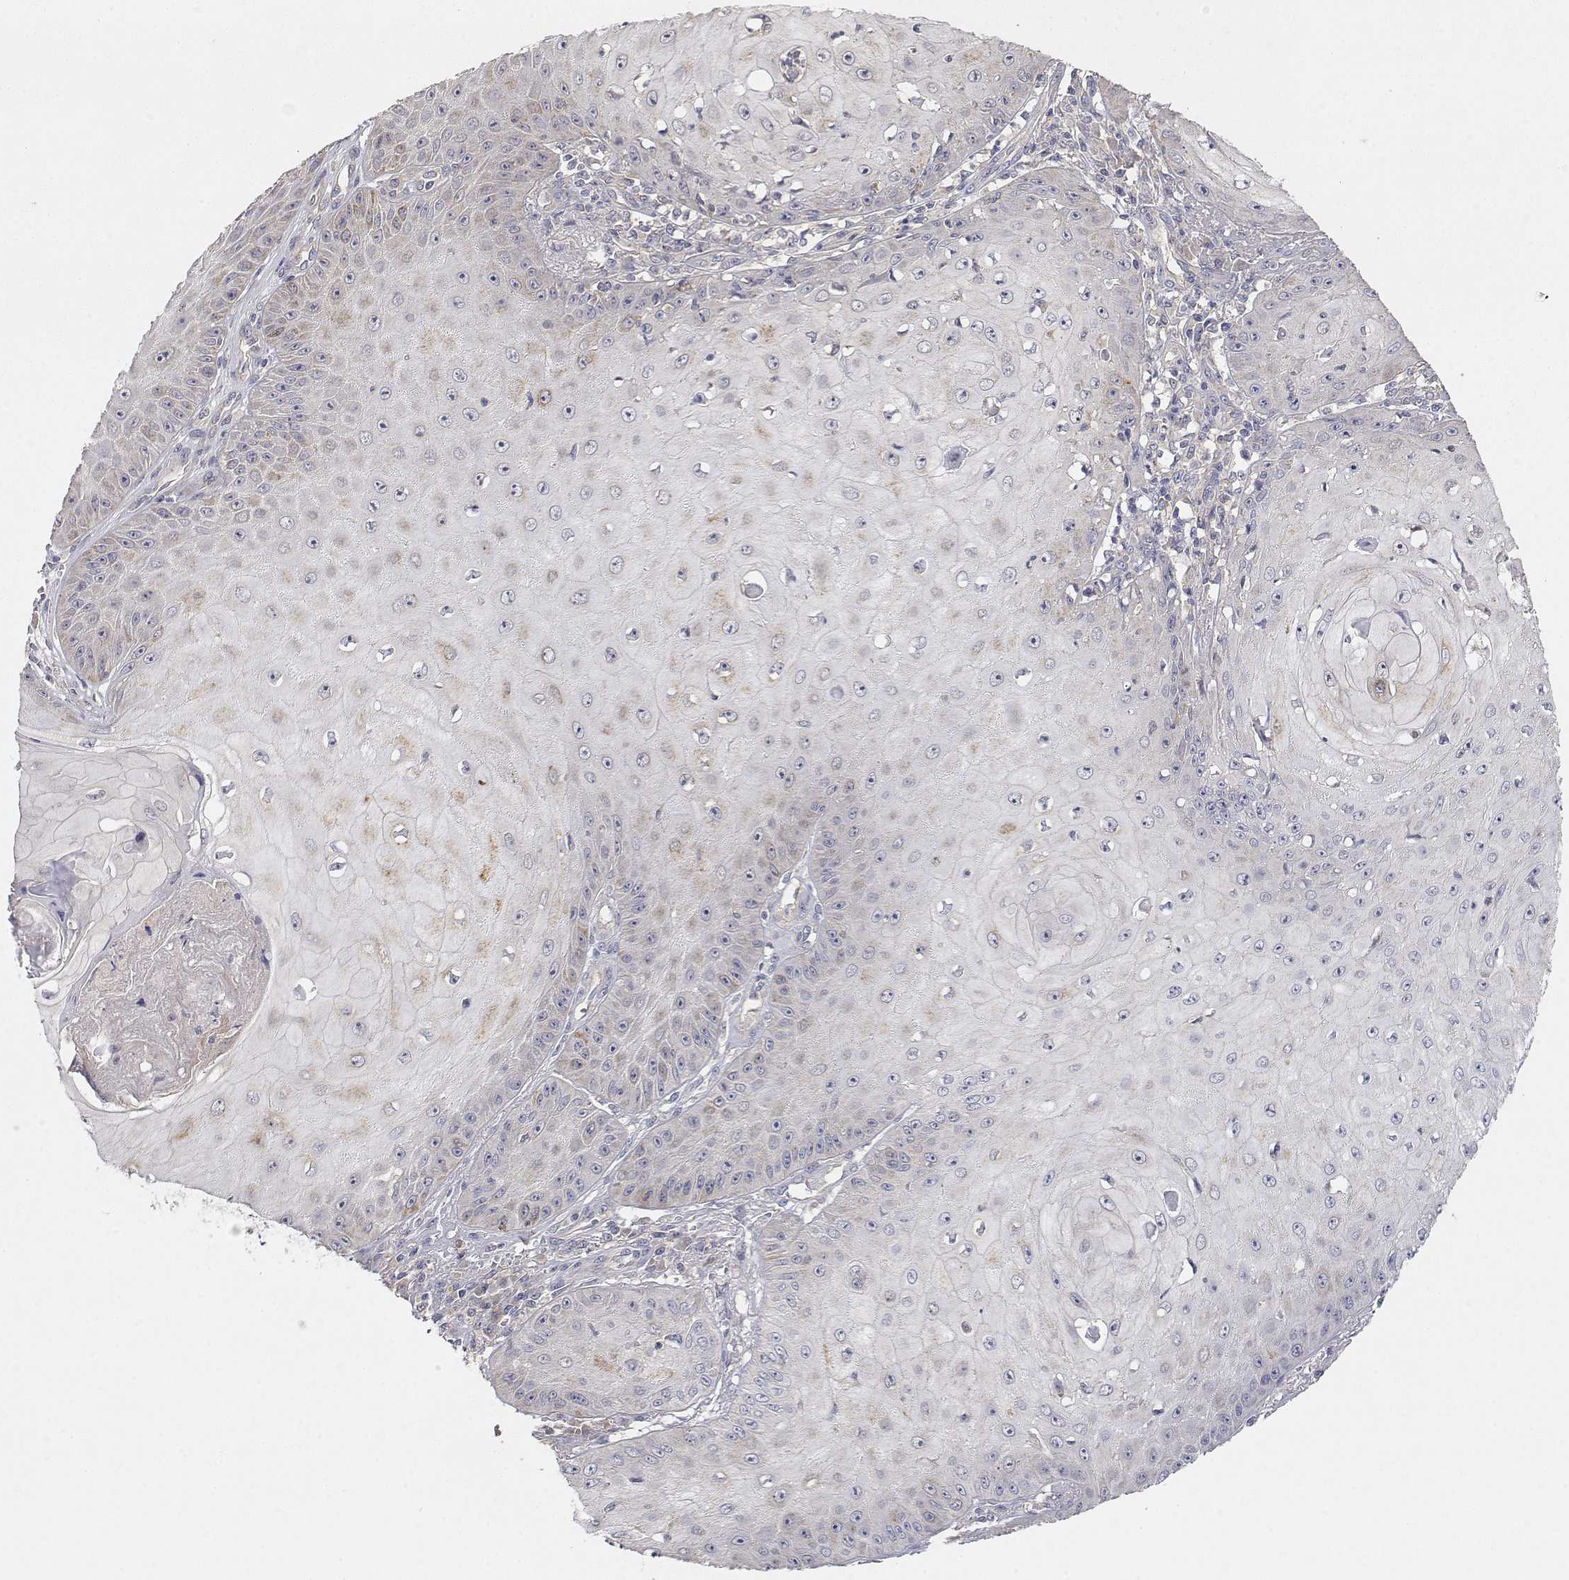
{"staining": {"intensity": "weak", "quantity": "<25%", "location": "cytoplasmic/membranous"}, "tissue": "skin cancer", "cell_type": "Tumor cells", "image_type": "cancer", "snomed": [{"axis": "morphology", "description": "Squamous cell carcinoma, NOS"}, {"axis": "topography", "description": "Skin"}], "caption": "Photomicrograph shows no protein expression in tumor cells of squamous cell carcinoma (skin) tissue.", "gene": "LONRF3", "patient": {"sex": "male", "age": 70}}